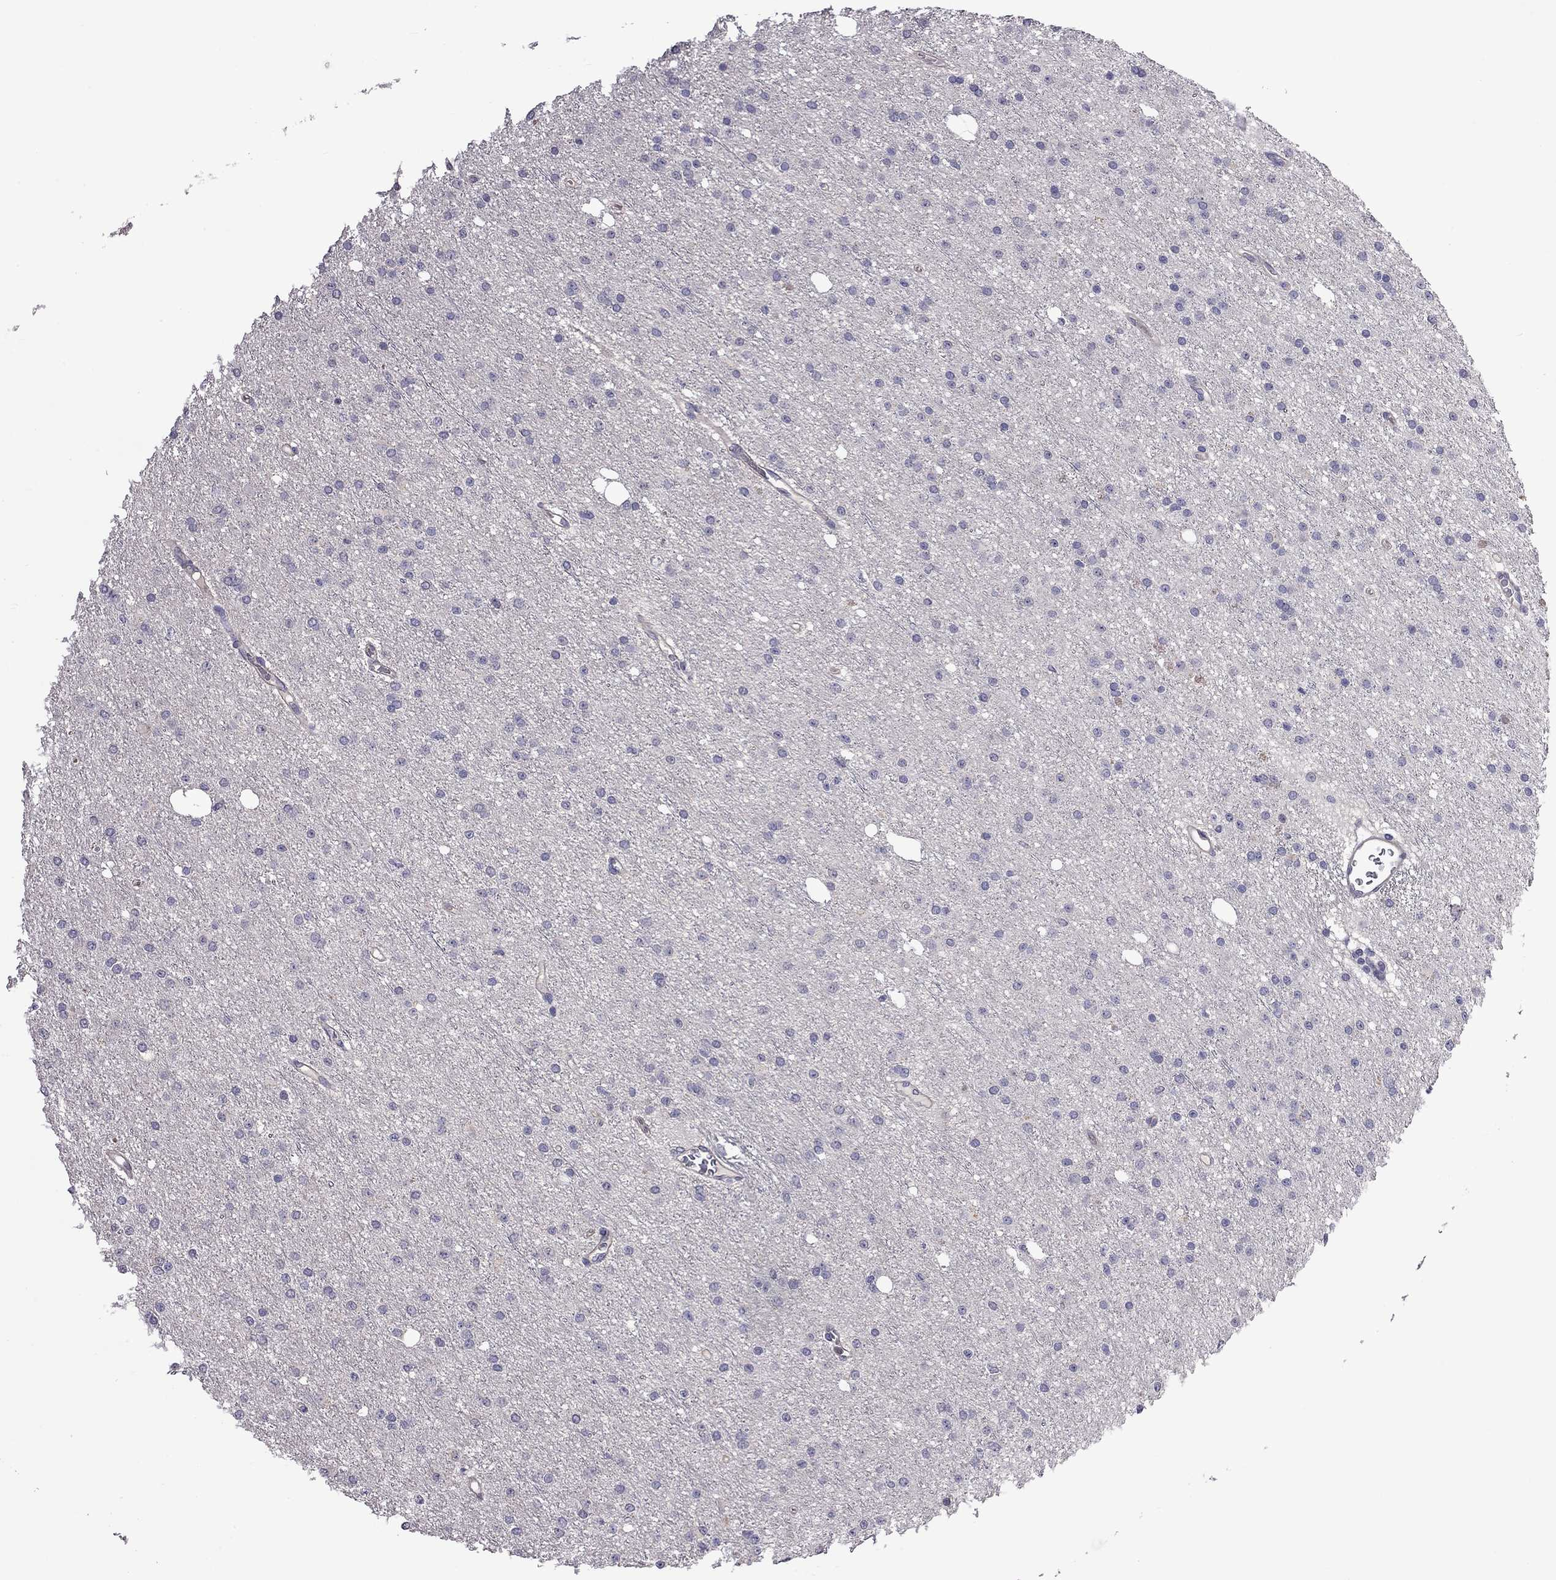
{"staining": {"intensity": "negative", "quantity": "none", "location": "none"}, "tissue": "glioma", "cell_type": "Tumor cells", "image_type": "cancer", "snomed": [{"axis": "morphology", "description": "Glioma, malignant, Low grade"}, {"axis": "topography", "description": "Brain"}], "caption": "High magnification brightfield microscopy of malignant low-grade glioma stained with DAB (brown) and counterstained with hematoxylin (blue): tumor cells show no significant expression.", "gene": "FEZ1", "patient": {"sex": "male", "age": 27}}